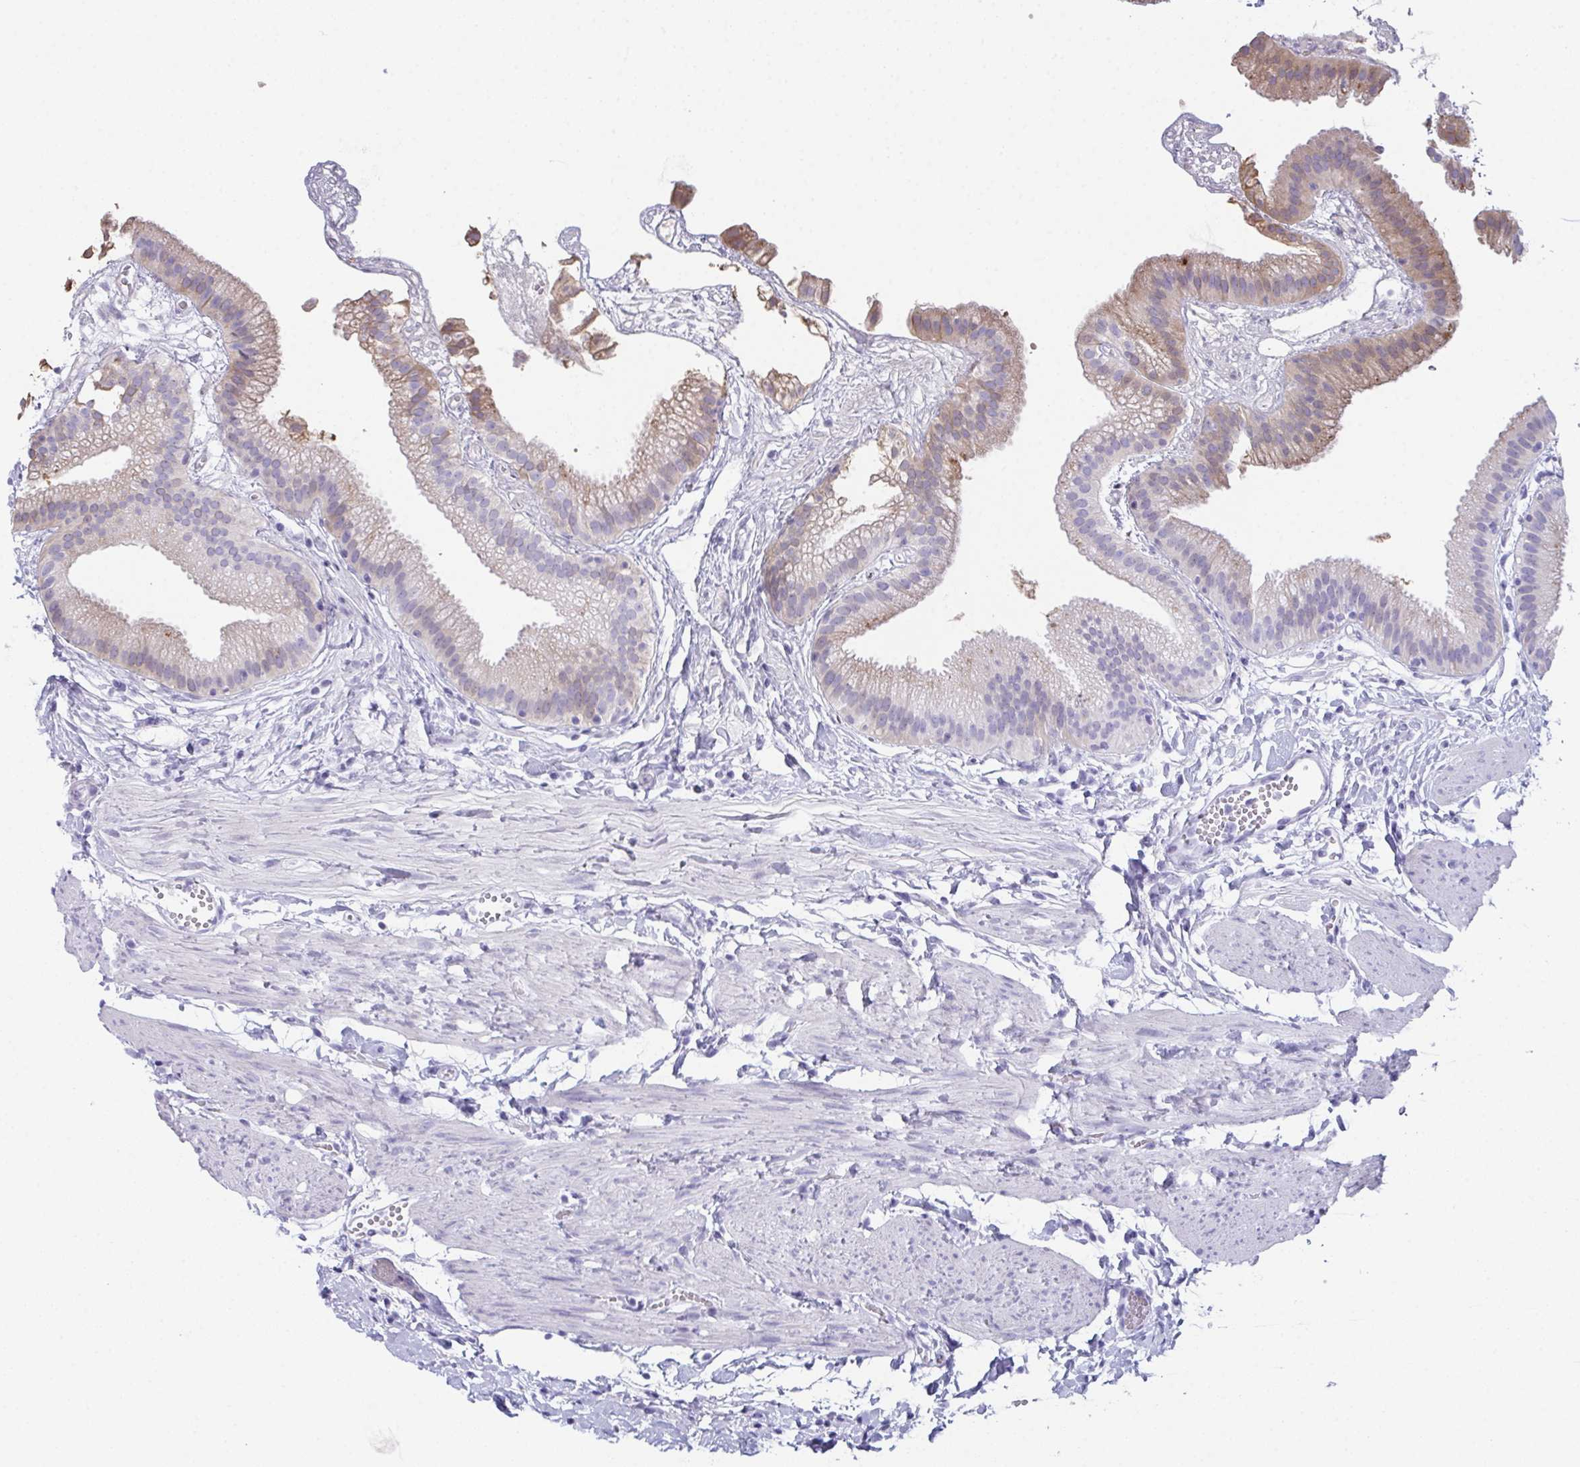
{"staining": {"intensity": "moderate", "quantity": "<25%", "location": "cytoplasmic/membranous"}, "tissue": "gallbladder", "cell_type": "Glandular cells", "image_type": "normal", "snomed": [{"axis": "morphology", "description": "Normal tissue, NOS"}, {"axis": "topography", "description": "Gallbladder"}], "caption": "Brown immunohistochemical staining in benign human gallbladder demonstrates moderate cytoplasmic/membranous positivity in about <25% of glandular cells.", "gene": "TEX19", "patient": {"sex": "female", "age": 63}}